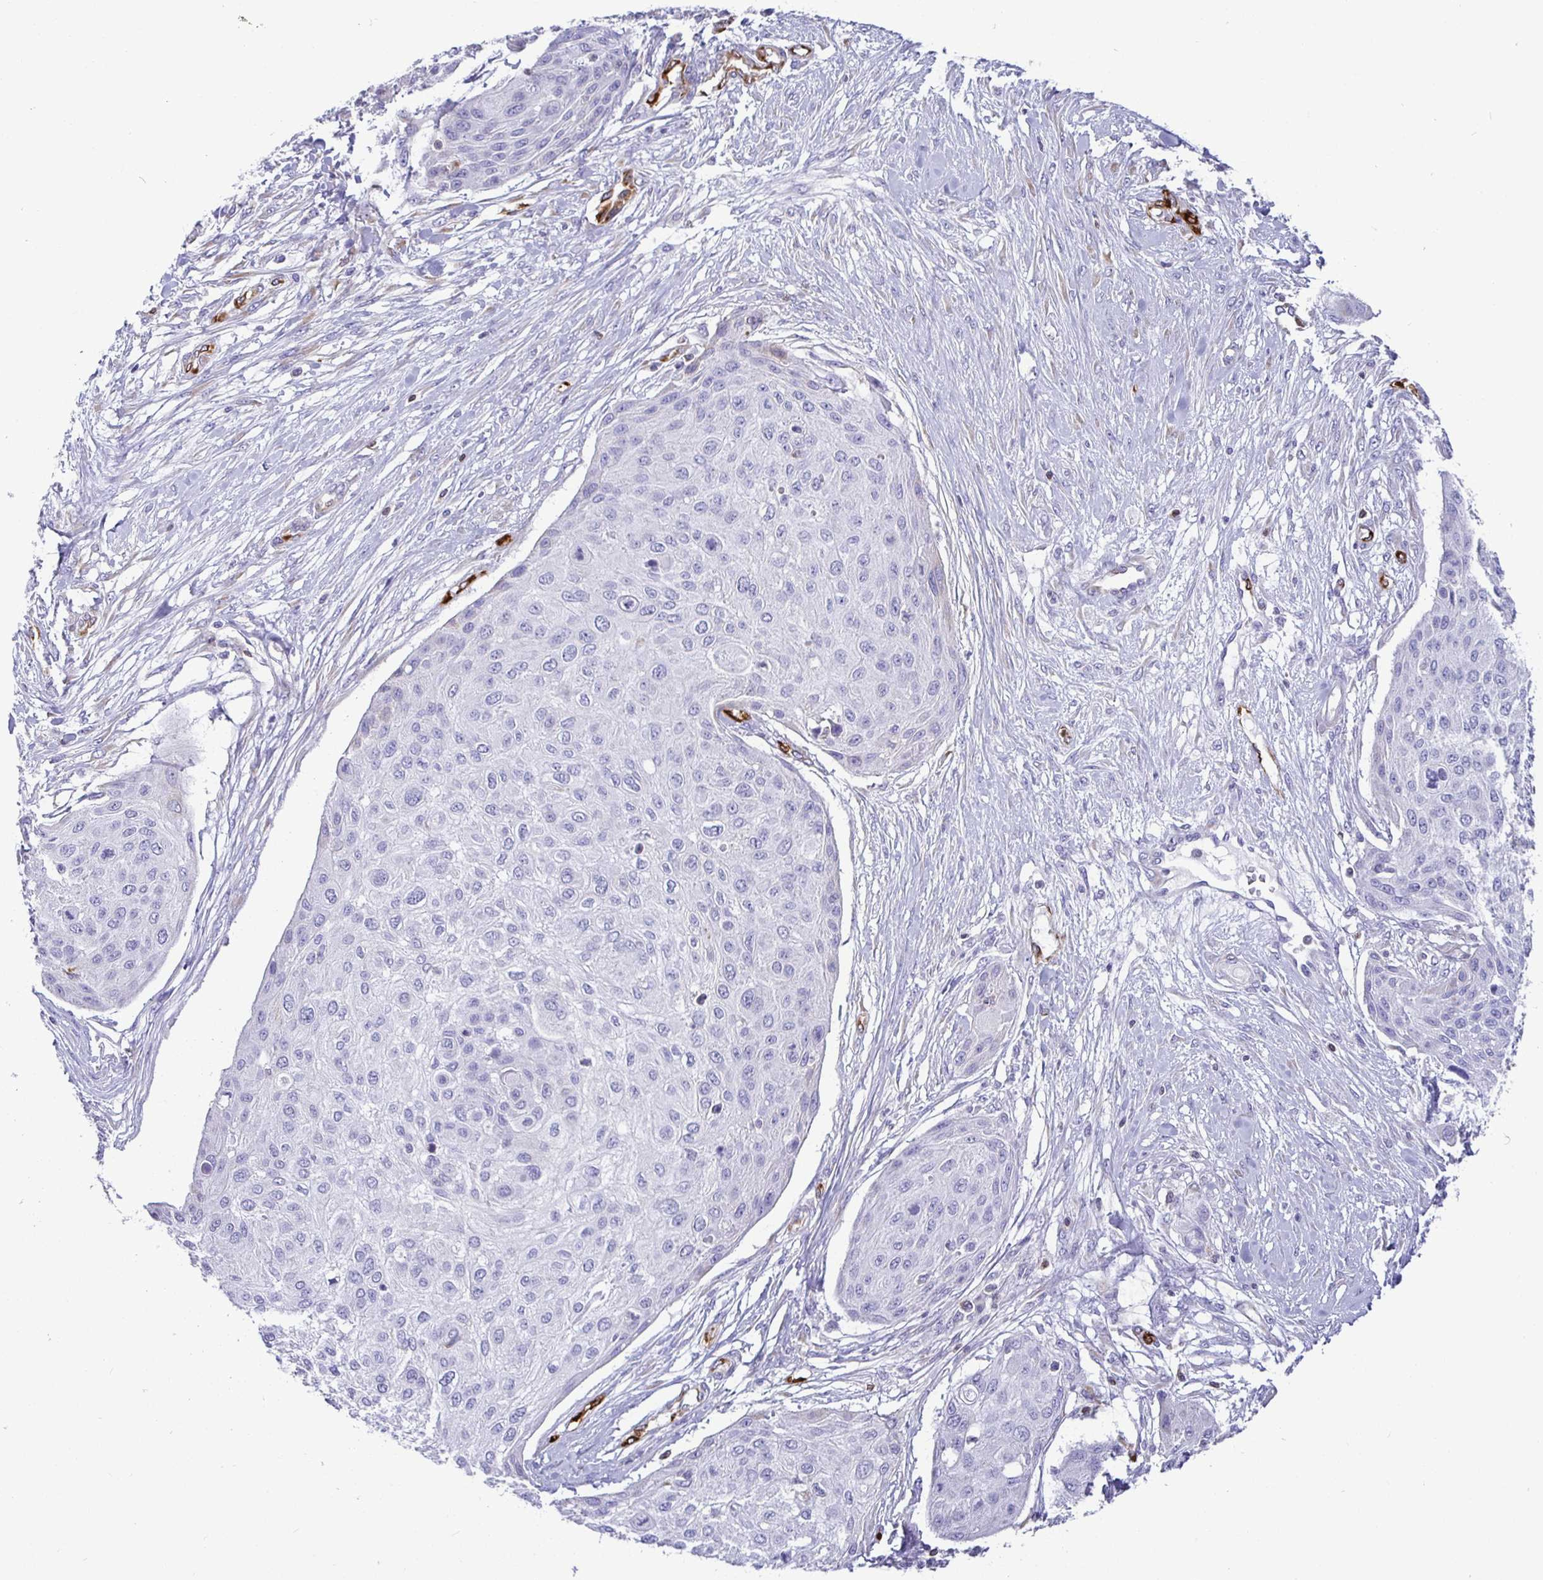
{"staining": {"intensity": "negative", "quantity": "none", "location": "none"}, "tissue": "skin cancer", "cell_type": "Tumor cells", "image_type": "cancer", "snomed": [{"axis": "morphology", "description": "Squamous cell carcinoma, NOS"}, {"axis": "topography", "description": "Skin"}], "caption": "Immunohistochemistry (IHC) of human skin cancer shows no positivity in tumor cells.", "gene": "TP53I11", "patient": {"sex": "female", "age": 87}}